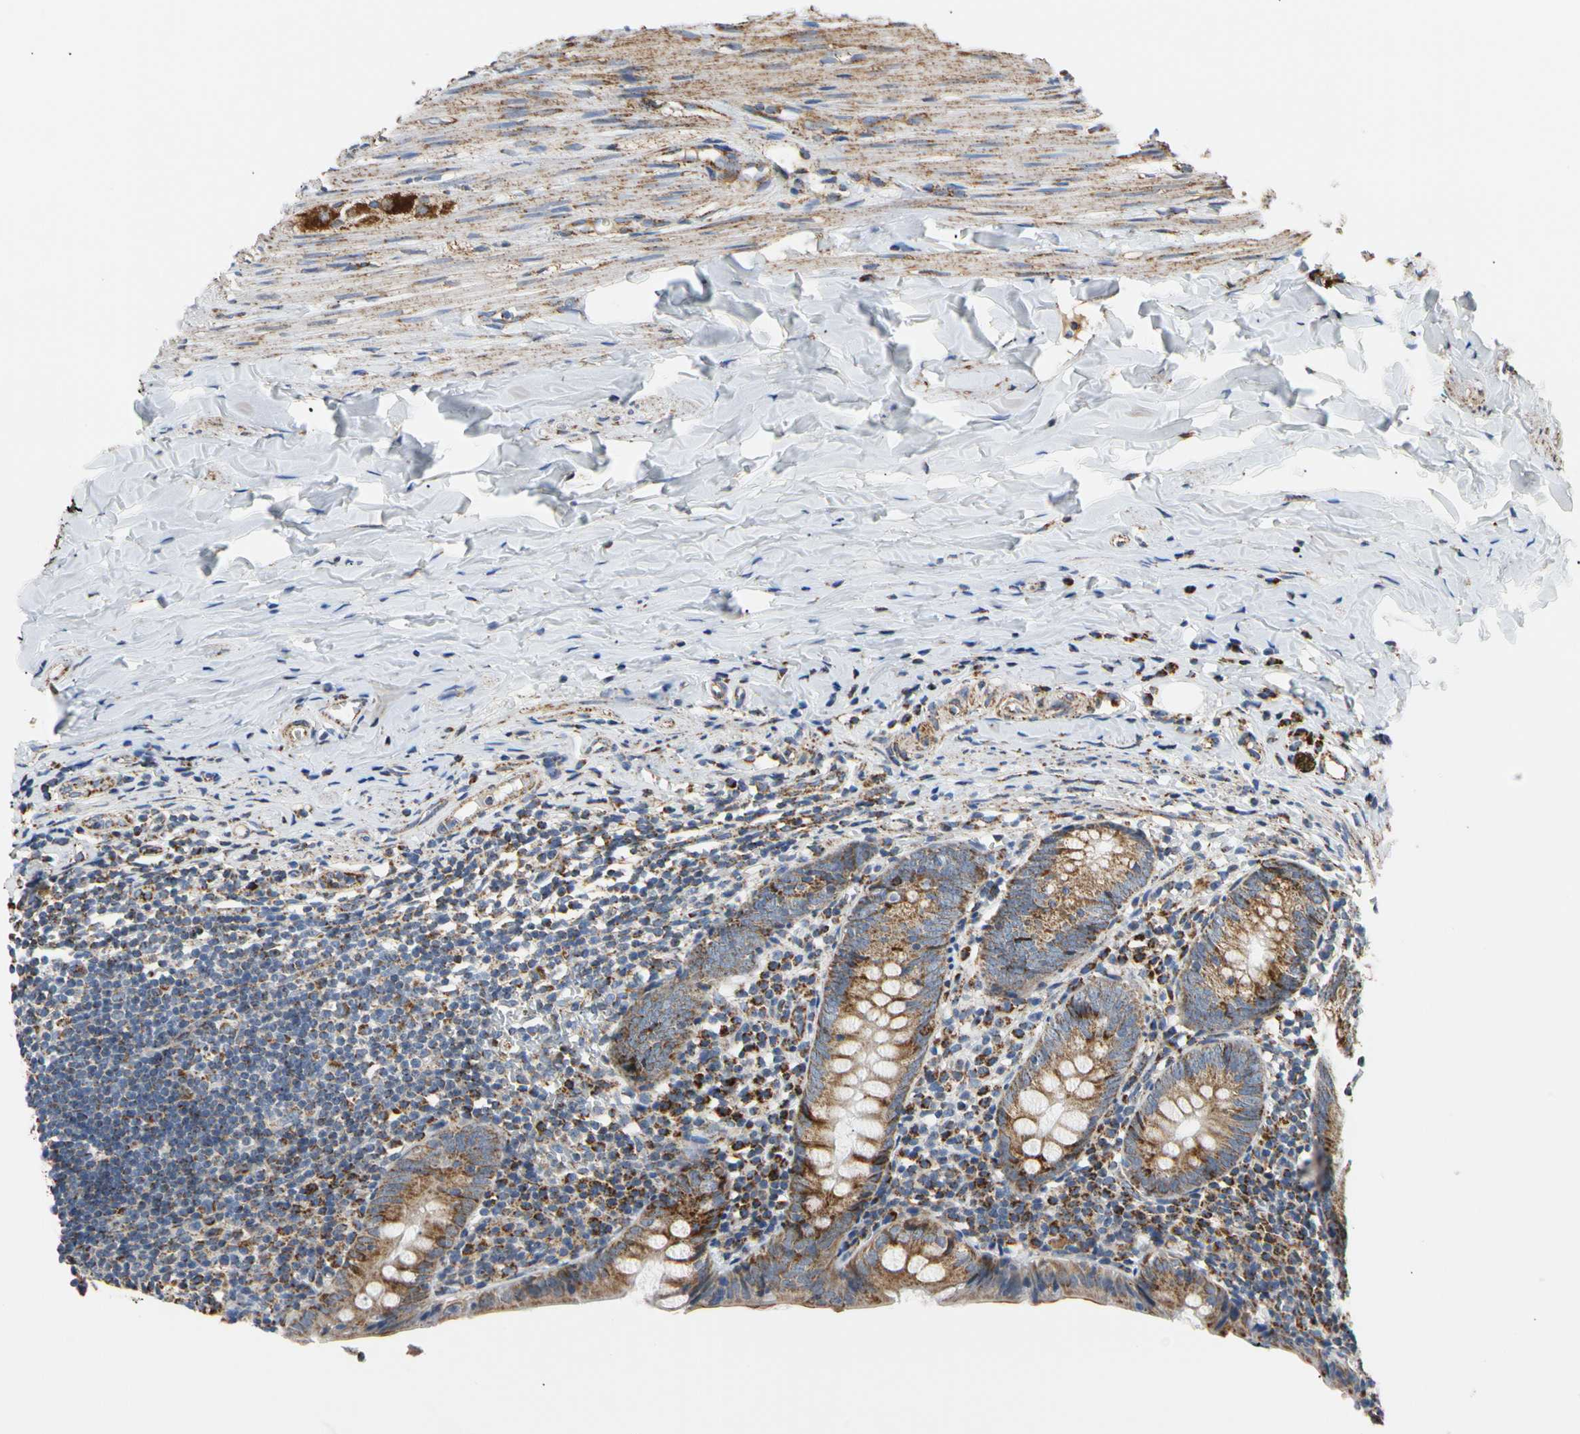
{"staining": {"intensity": "strong", "quantity": ">75%", "location": "cytoplasmic/membranous"}, "tissue": "appendix", "cell_type": "Glandular cells", "image_type": "normal", "snomed": [{"axis": "morphology", "description": "Normal tissue, NOS"}, {"axis": "topography", "description": "Appendix"}], "caption": "Appendix stained with IHC demonstrates strong cytoplasmic/membranous expression in approximately >75% of glandular cells.", "gene": "ACAT1", "patient": {"sex": "female", "age": 10}}